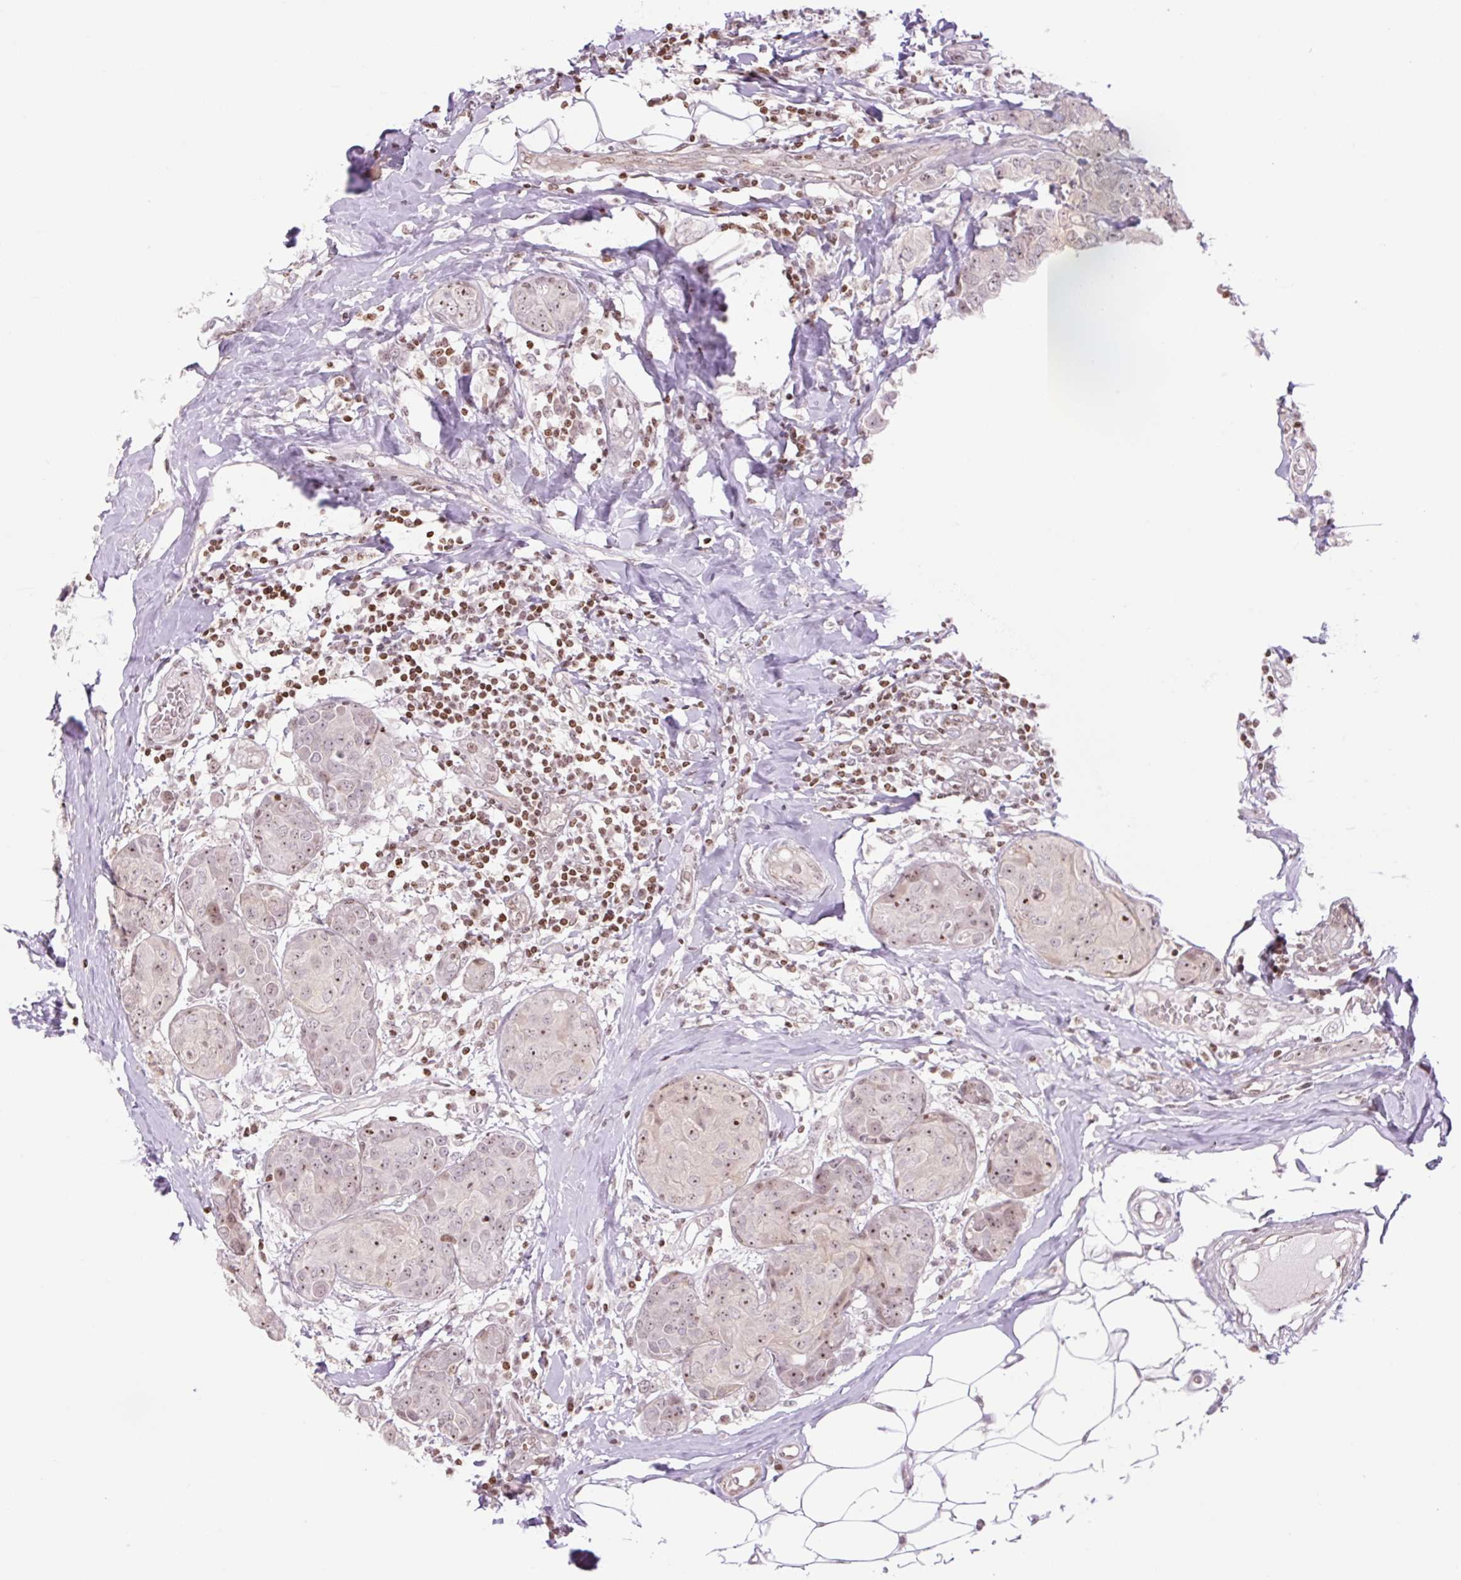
{"staining": {"intensity": "weak", "quantity": ">75%", "location": "nuclear"}, "tissue": "breast cancer", "cell_type": "Tumor cells", "image_type": "cancer", "snomed": [{"axis": "morphology", "description": "Duct carcinoma"}, {"axis": "topography", "description": "Breast"}], "caption": "This is a photomicrograph of immunohistochemistry (IHC) staining of breast cancer, which shows weak positivity in the nuclear of tumor cells.", "gene": "ZNF417", "patient": {"sex": "female", "age": 43}}